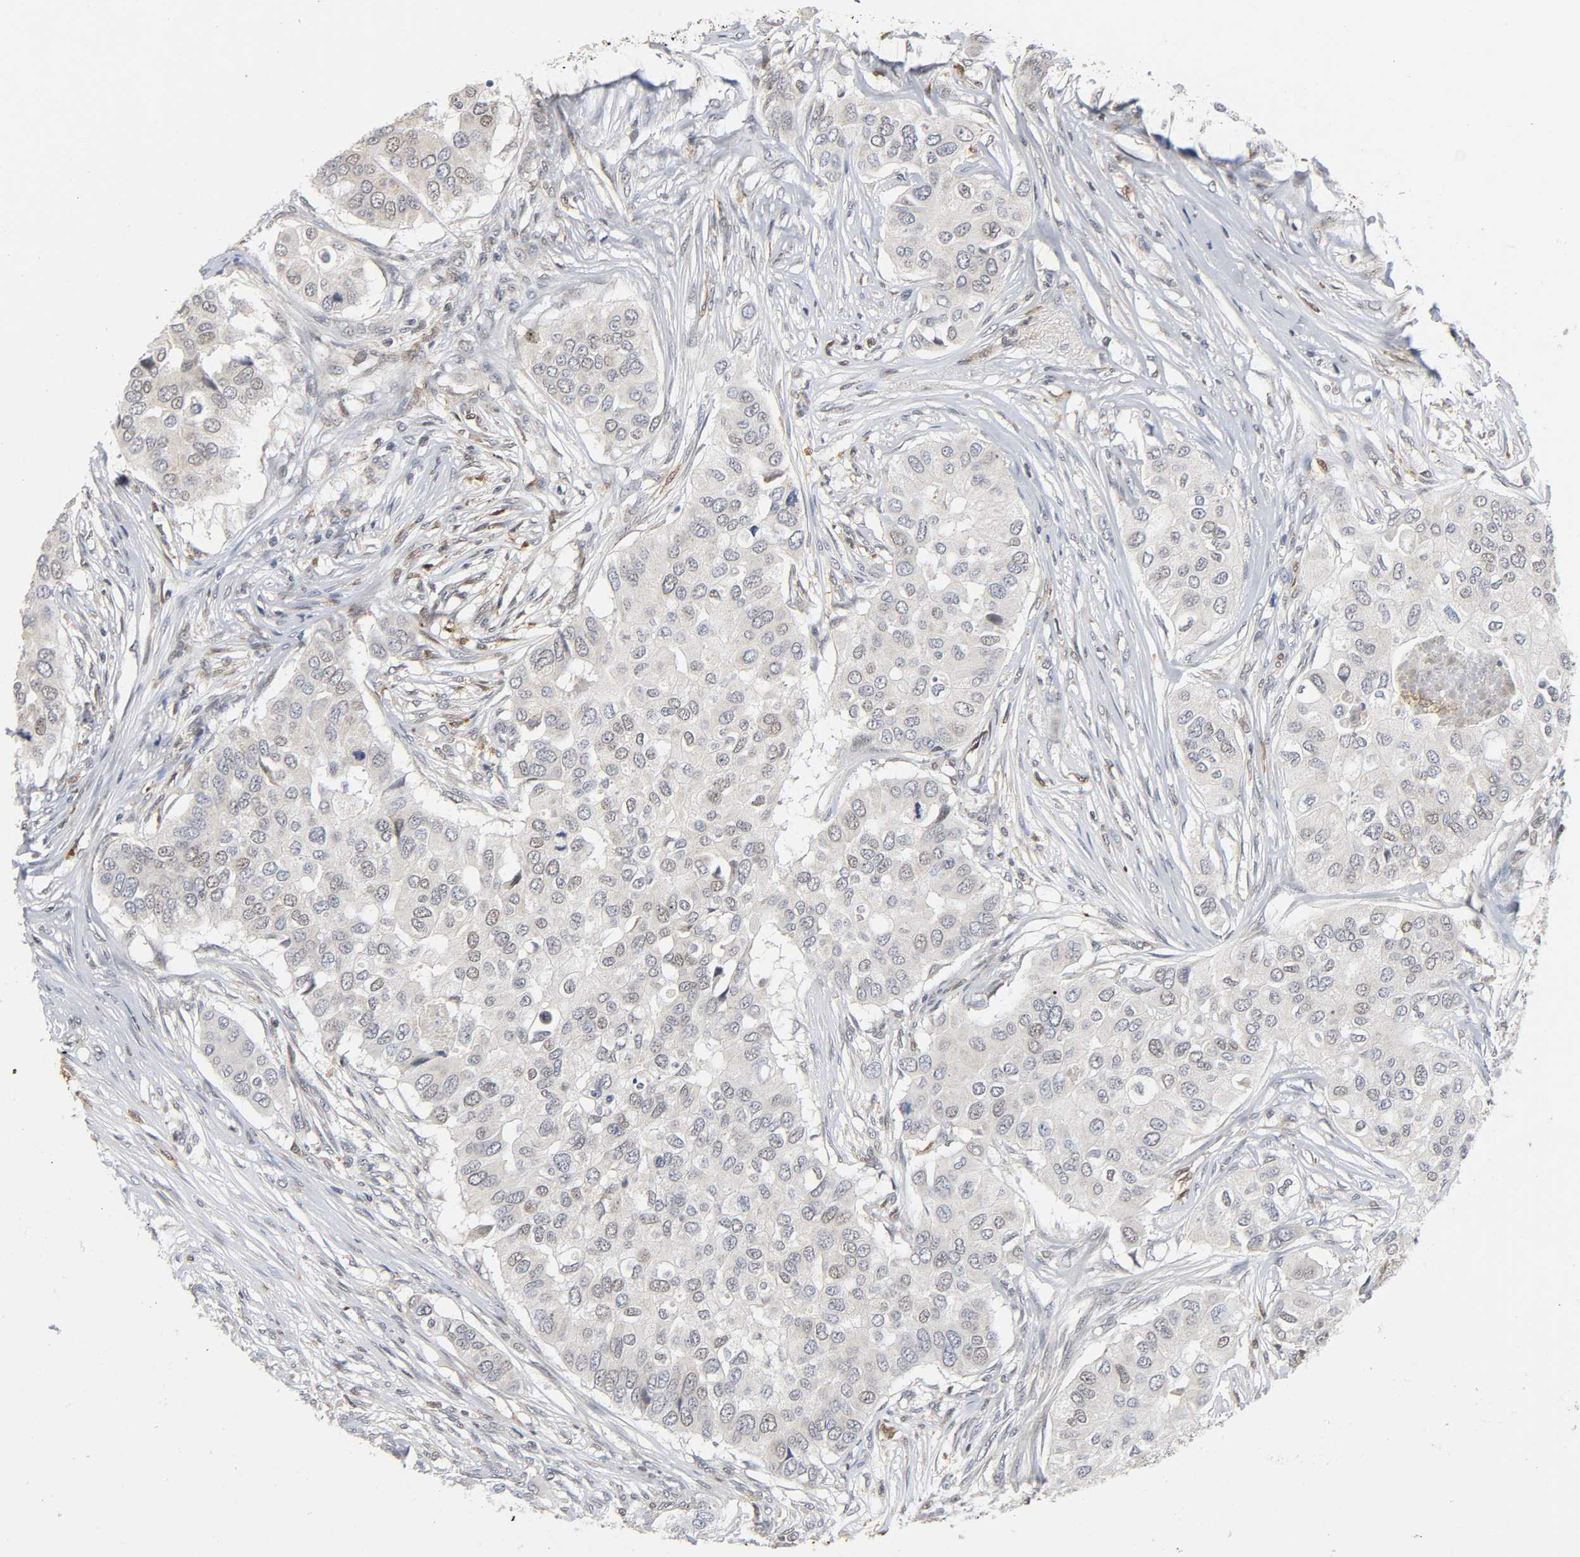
{"staining": {"intensity": "negative", "quantity": "none", "location": "none"}, "tissue": "breast cancer", "cell_type": "Tumor cells", "image_type": "cancer", "snomed": [{"axis": "morphology", "description": "Normal tissue, NOS"}, {"axis": "morphology", "description": "Duct carcinoma"}, {"axis": "topography", "description": "Breast"}], "caption": "Tumor cells are negative for protein expression in human invasive ductal carcinoma (breast).", "gene": "KAT2B", "patient": {"sex": "female", "age": 49}}